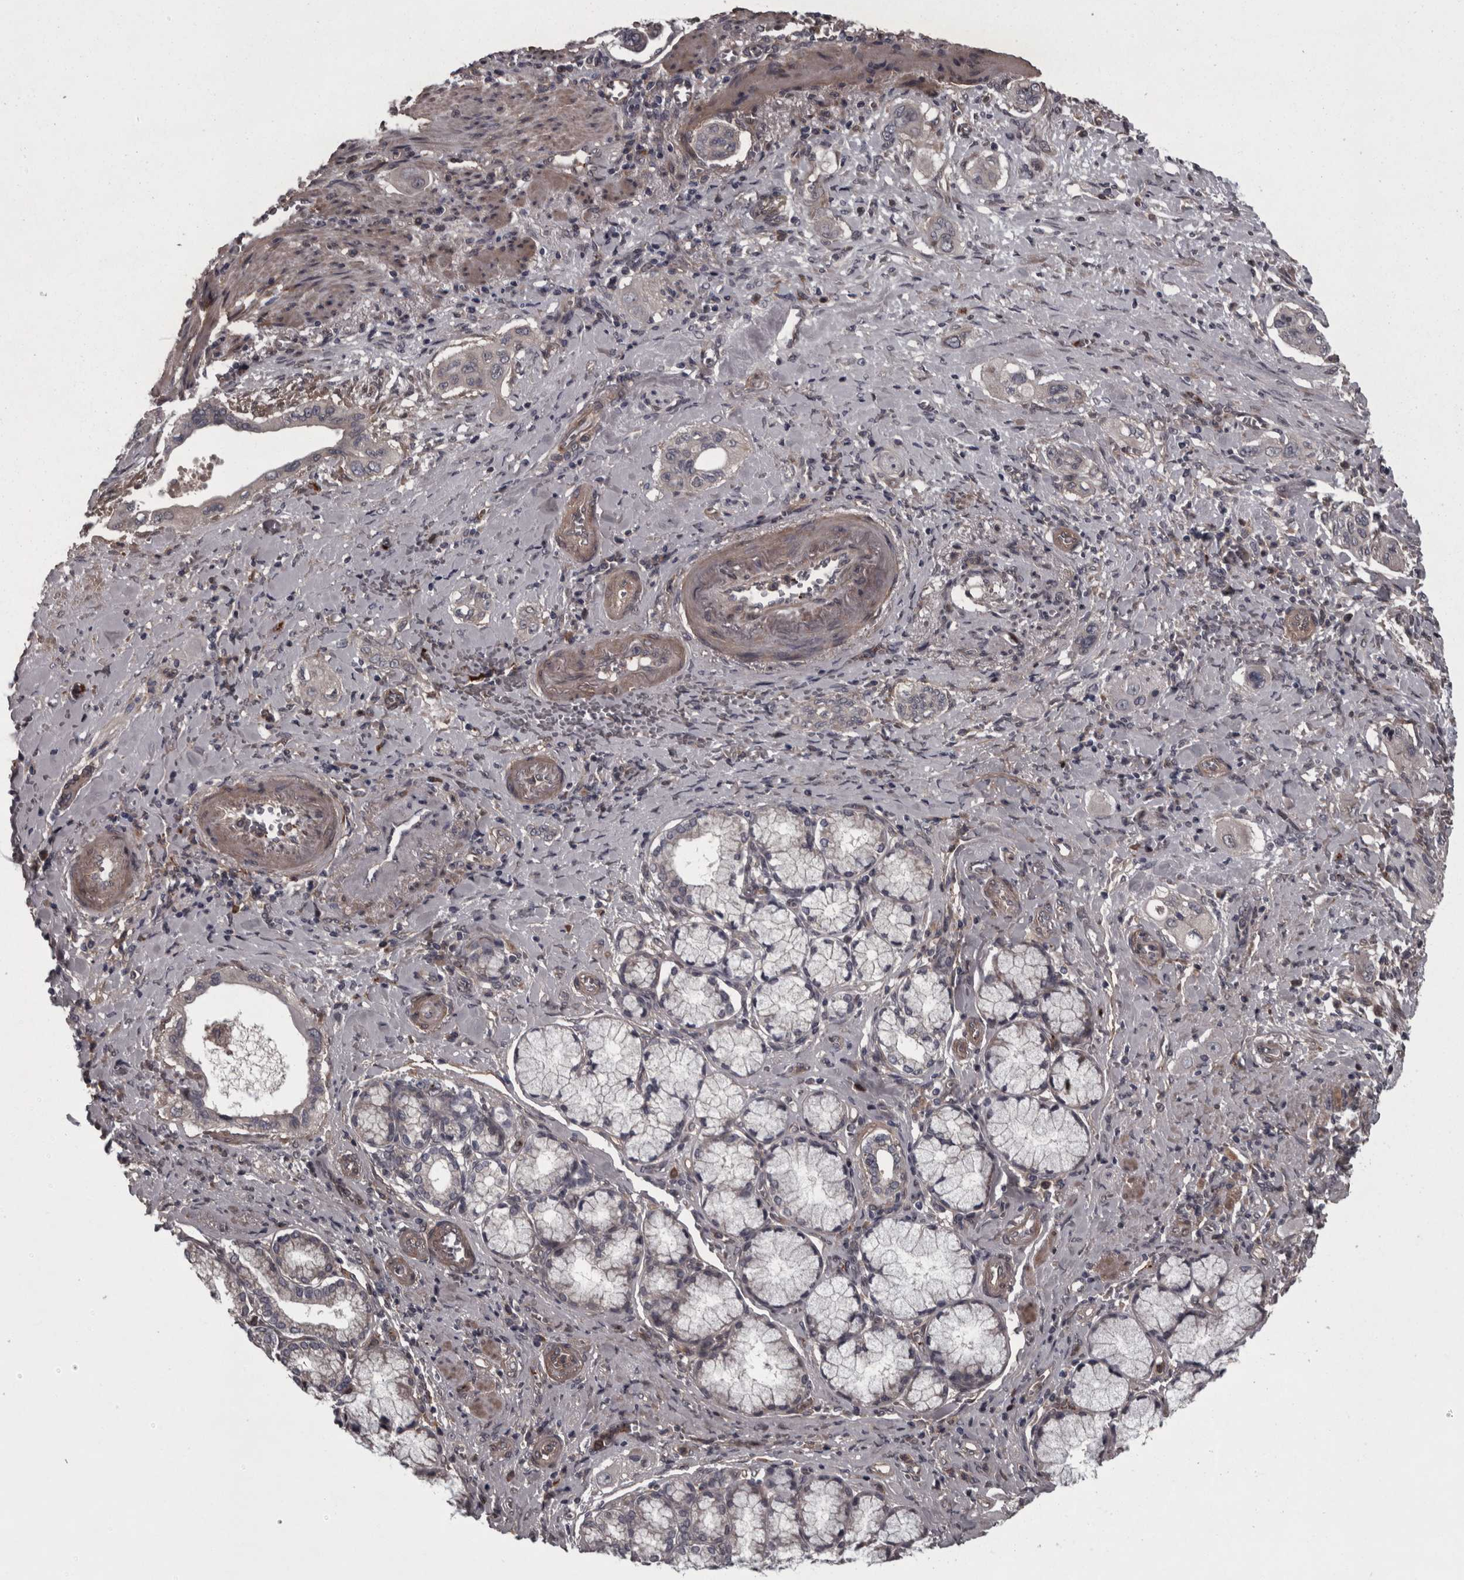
{"staining": {"intensity": "negative", "quantity": "none", "location": "none"}, "tissue": "pancreatic cancer", "cell_type": "Tumor cells", "image_type": "cancer", "snomed": [{"axis": "morphology", "description": "Adenocarcinoma, NOS"}, {"axis": "topography", "description": "Pancreas"}], "caption": "A histopathology image of human pancreatic cancer is negative for staining in tumor cells. (DAB immunohistochemistry (IHC), high magnification).", "gene": "RSU1", "patient": {"sex": "male", "age": 77}}